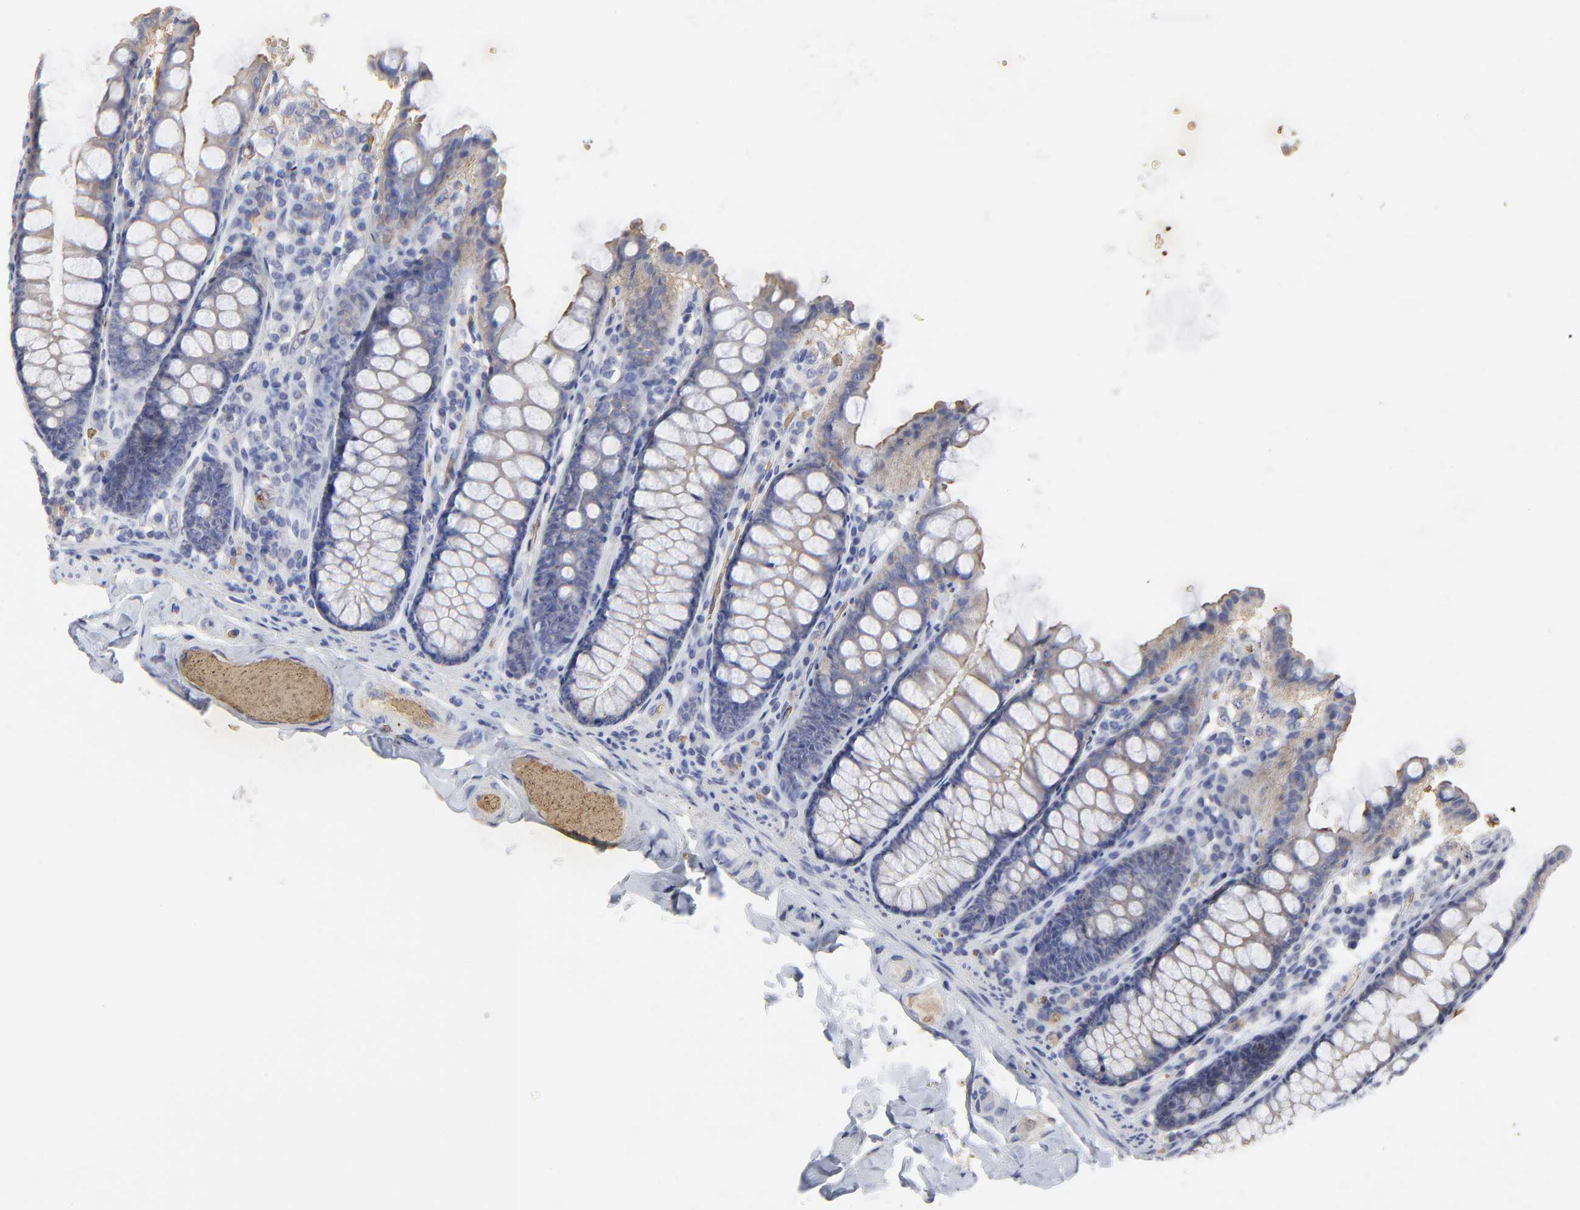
{"staining": {"intensity": "negative", "quantity": "none", "location": "none"}, "tissue": "colon", "cell_type": "Endothelial cells", "image_type": "normal", "snomed": [{"axis": "morphology", "description": "Normal tissue, NOS"}, {"axis": "topography", "description": "Colon"}], "caption": "There is no significant positivity in endothelial cells of colon. (Brightfield microscopy of DAB (3,3'-diaminobenzidine) immunohistochemistry (IHC) at high magnification).", "gene": "PAG1", "patient": {"sex": "female", "age": 61}}